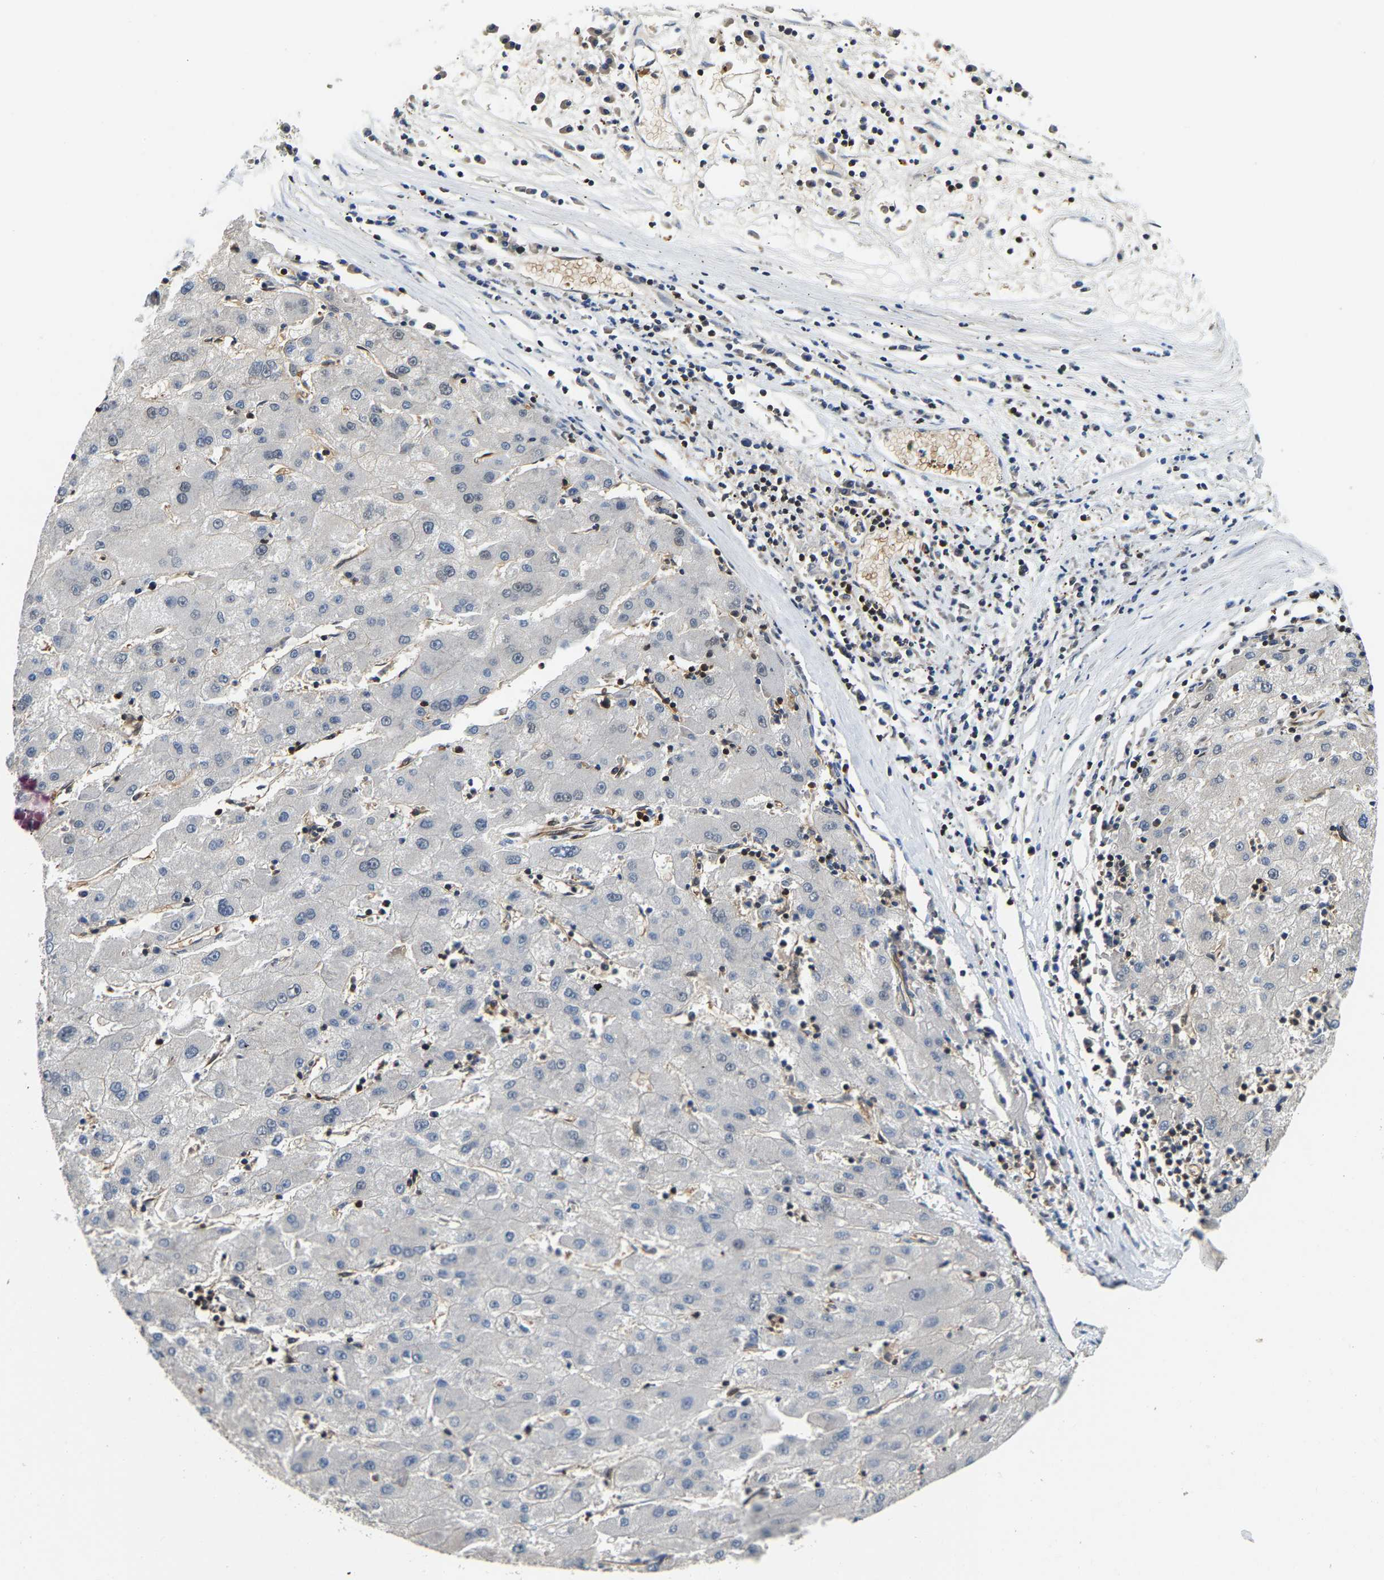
{"staining": {"intensity": "negative", "quantity": "none", "location": "none"}, "tissue": "liver cancer", "cell_type": "Tumor cells", "image_type": "cancer", "snomed": [{"axis": "morphology", "description": "Carcinoma, Hepatocellular, NOS"}, {"axis": "topography", "description": "Liver"}], "caption": "Liver cancer stained for a protein using immunohistochemistry exhibits no staining tumor cells.", "gene": "GIMAP7", "patient": {"sex": "male", "age": 72}}